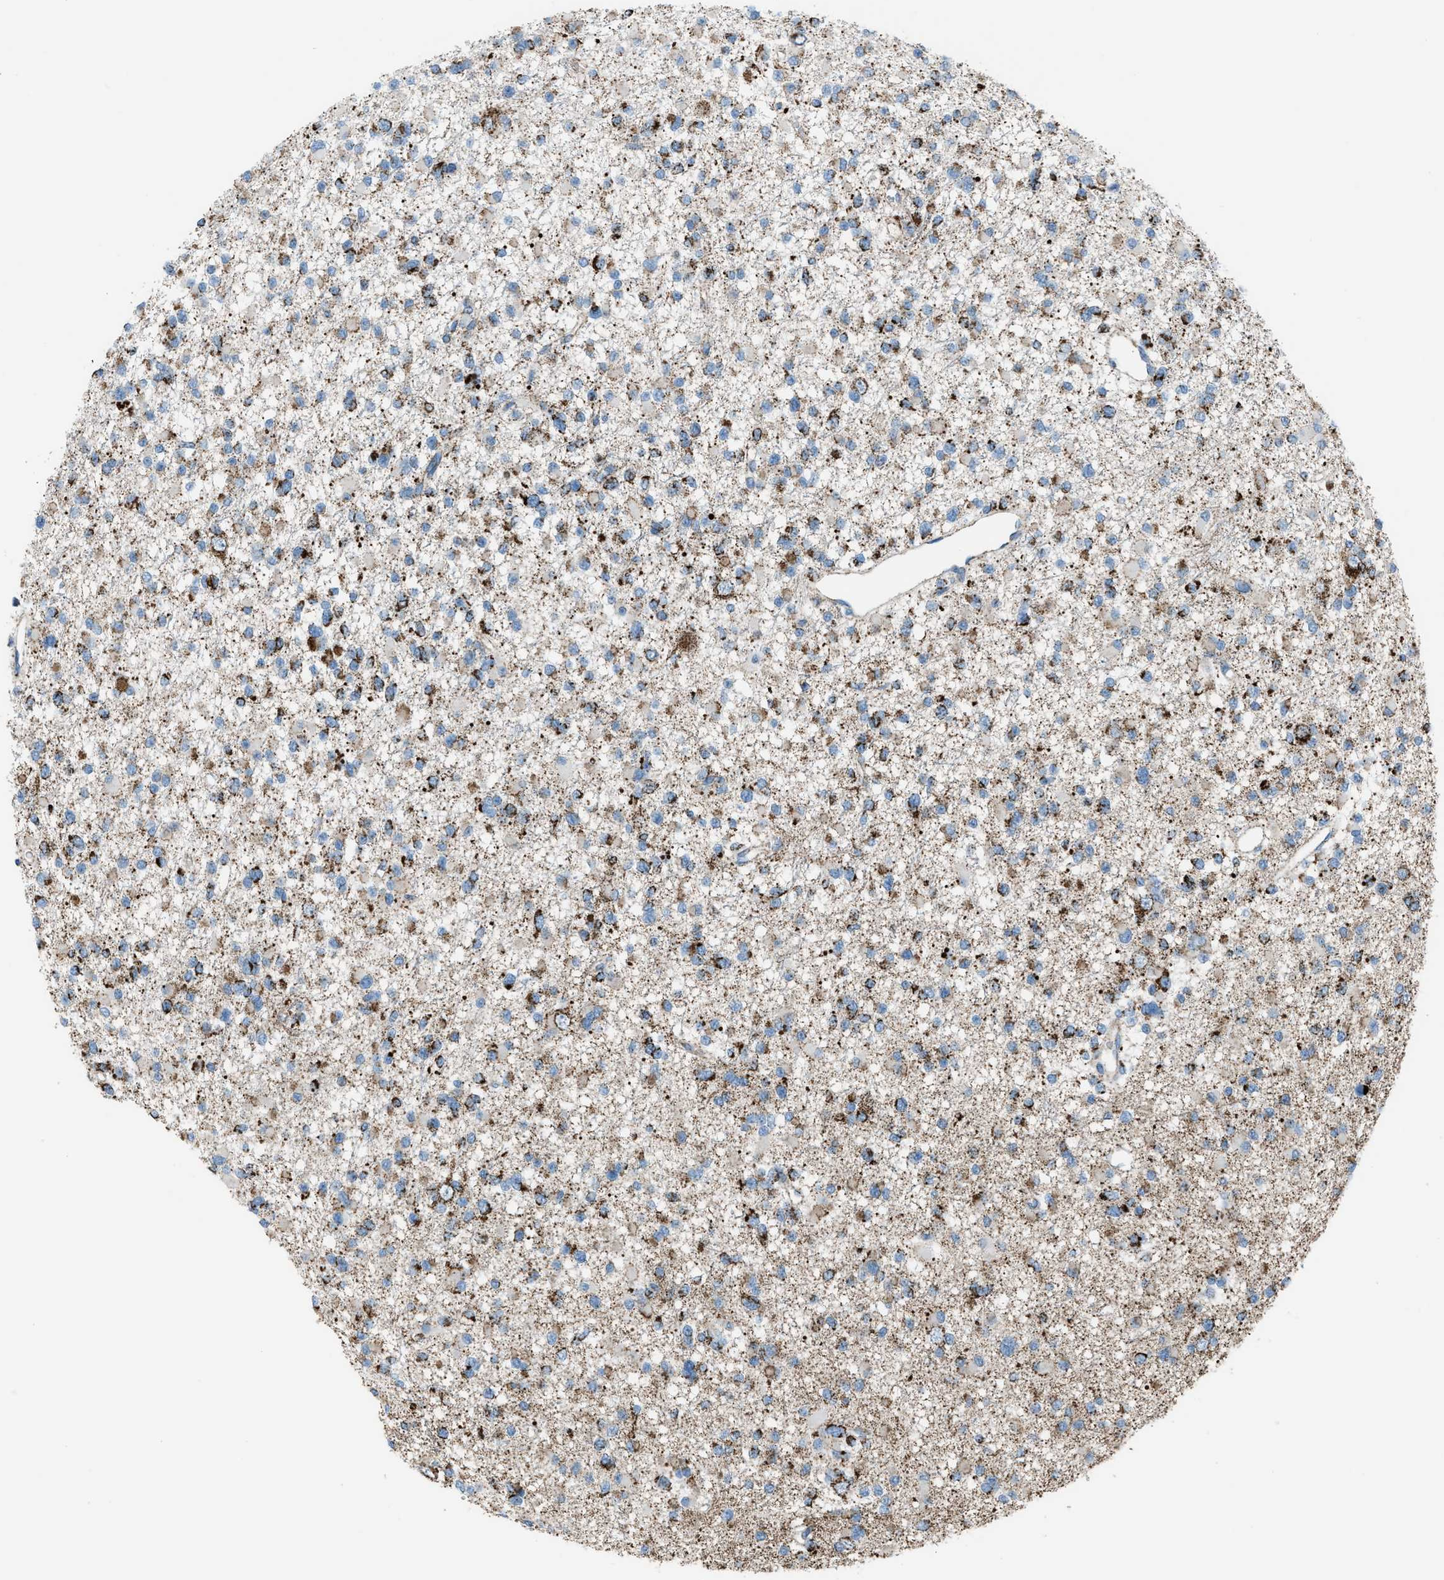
{"staining": {"intensity": "moderate", "quantity": ">75%", "location": "cytoplasmic/membranous"}, "tissue": "glioma", "cell_type": "Tumor cells", "image_type": "cancer", "snomed": [{"axis": "morphology", "description": "Glioma, malignant, Low grade"}, {"axis": "topography", "description": "Brain"}], "caption": "Immunohistochemical staining of human malignant glioma (low-grade) reveals medium levels of moderate cytoplasmic/membranous protein positivity in about >75% of tumor cells. (DAB = brown stain, brightfield microscopy at high magnification).", "gene": "MDH2", "patient": {"sex": "female", "age": 22}}